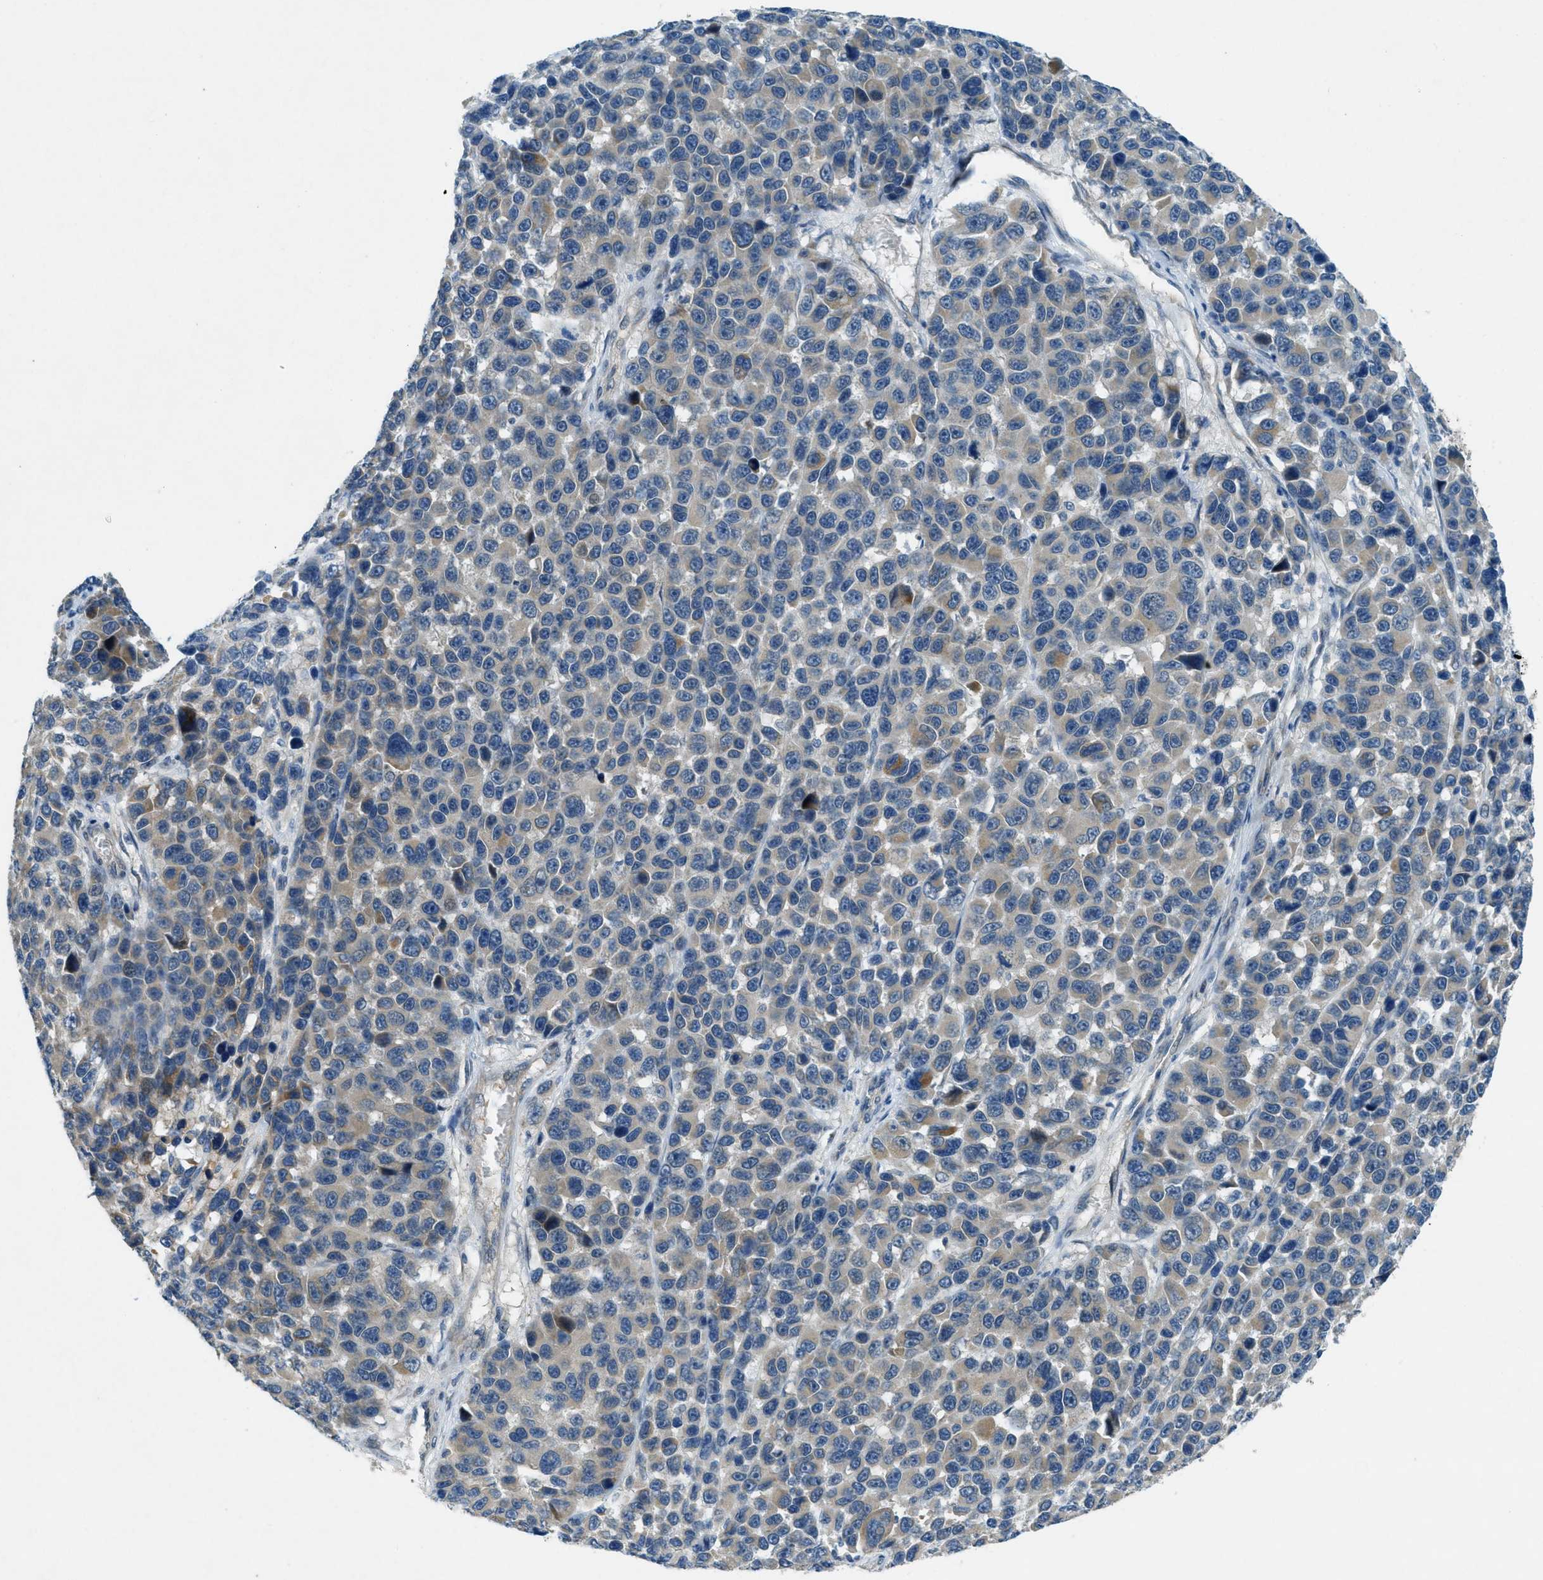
{"staining": {"intensity": "weak", "quantity": "25%-75%", "location": "cytoplasmic/membranous"}, "tissue": "melanoma", "cell_type": "Tumor cells", "image_type": "cancer", "snomed": [{"axis": "morphology", "description": "Malignant melanoma, NOS"}, {"axis": "topography", "description": "Skin"}], "caption": "Protein expression analysis of human malignant melanoma reveals weak cytoplasmic/membranous staining in about 25%-75% of tumor cells. (Stains: DAB in brown, nuclei in blue, Microscopy: brightfield microscopy at high magnification).", "gene": "SNX14", "patient": {"sex": "male", "age": 53}}